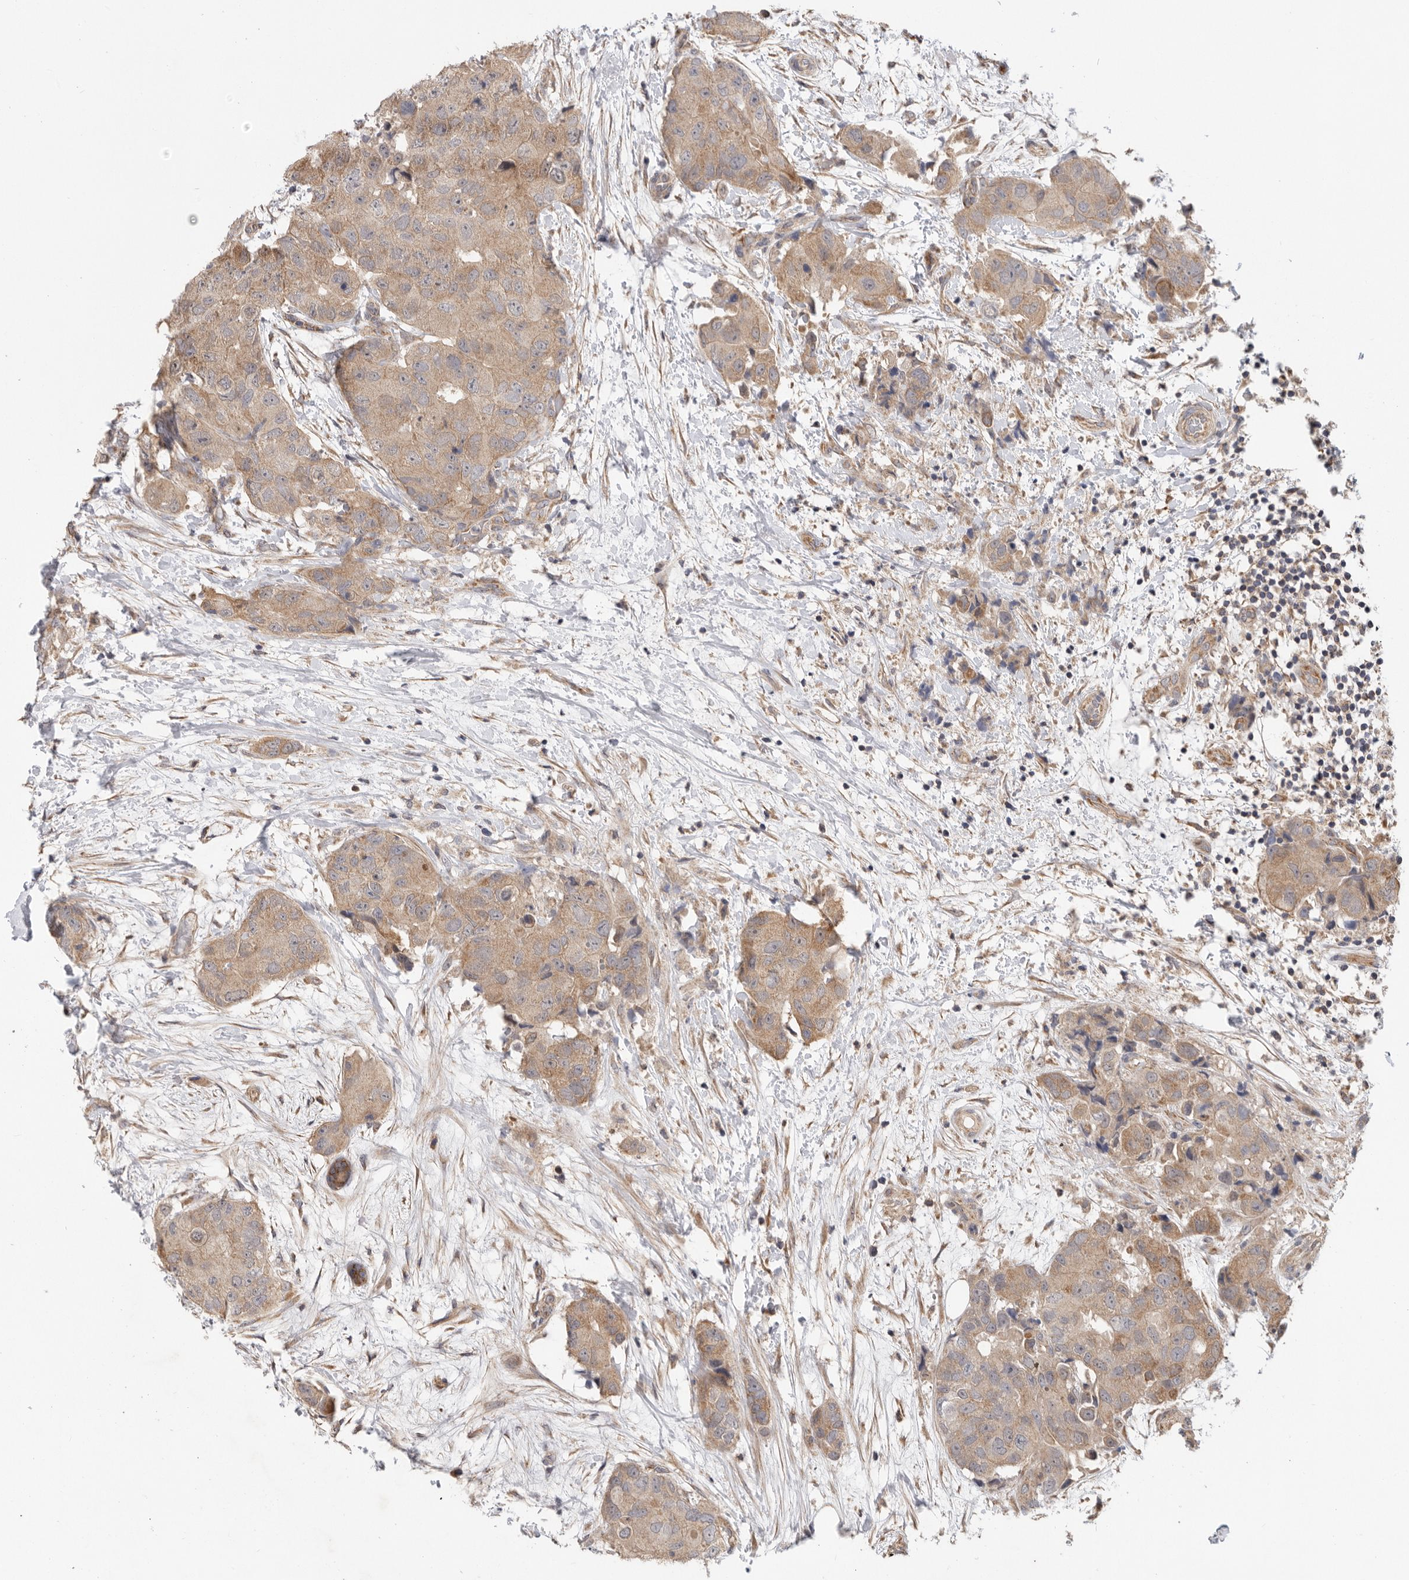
{"staining": {"intensity": "moderate", "quantity": ">75%", "location": "cytoplasmic/membranous"}, "tissue": "breast cancer", "cell_type": "Tumor cells", "image_type": "cancer", "snomed": [{"axis": "morphology", "description": "Duct carcinoma"}, {"axis": "topography", "description": "Breast"}], "caption": "Brown immunohistochemical staining in breast infiltrating ductal carcinoma shows moderate cytoplasmic/membranous staining in about >75% of tumor cells.", "gene": "MTFR1L", "patient": {"sex": "female", "age": 62}}